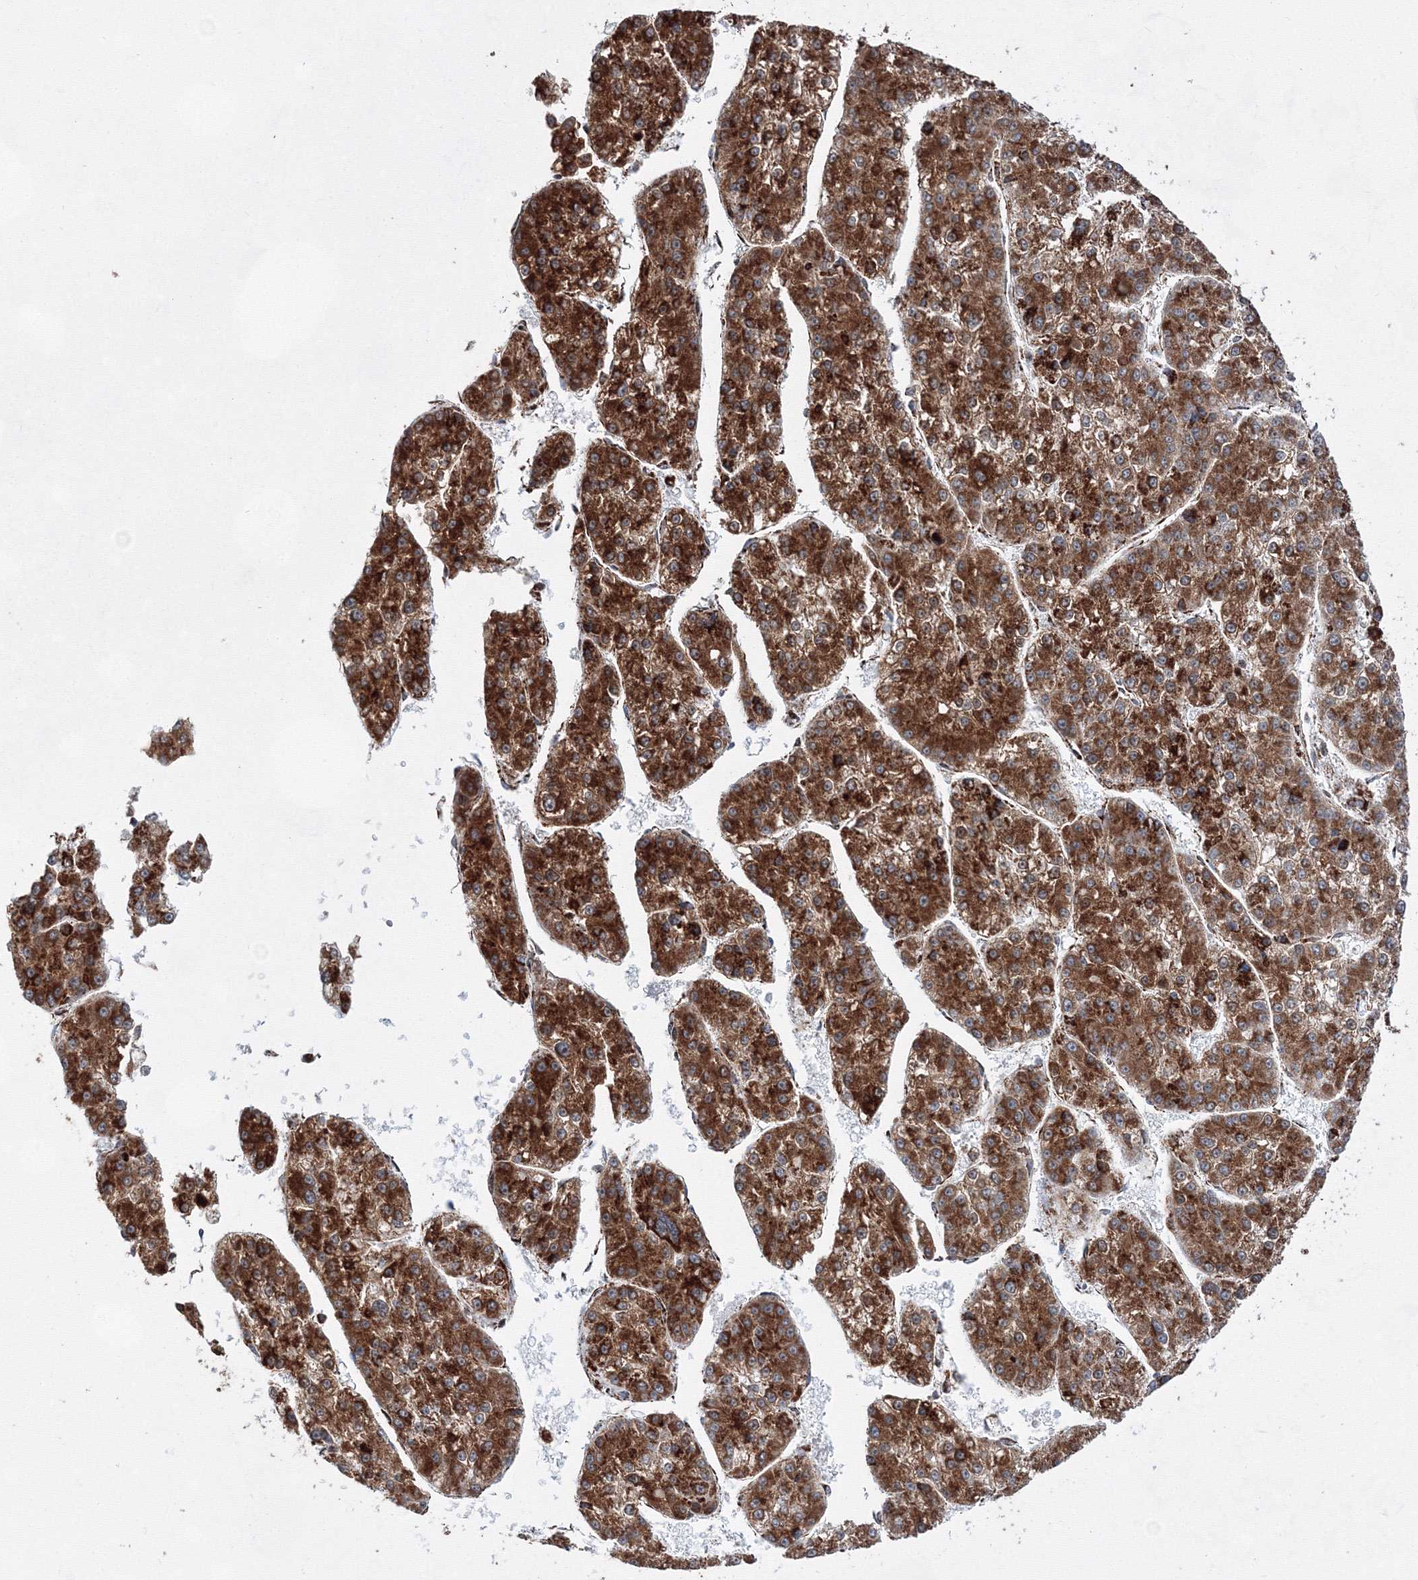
{"staining": {"intensity": "strong", "quantity": ">75%", "location": "cytoplasmic/membranous"}, "tissue": "liver cancer", "cell_type": "Tumor cells", "image_type": "cancer", "snomed": [{"axis": "morphology", "description": "Carcinoma, Hepatocellular, NOS"}, {"axis": "topography", "description": "Liver"}], "caption": "Immunohistochemical staining of human hepatocellular carcinoma (liver) reveals strong cytoplasmic/membranous protein expression in about >75% of tumor cells.", "gene": "HADHB", "patient": {"sex": "female", "age": 73}}